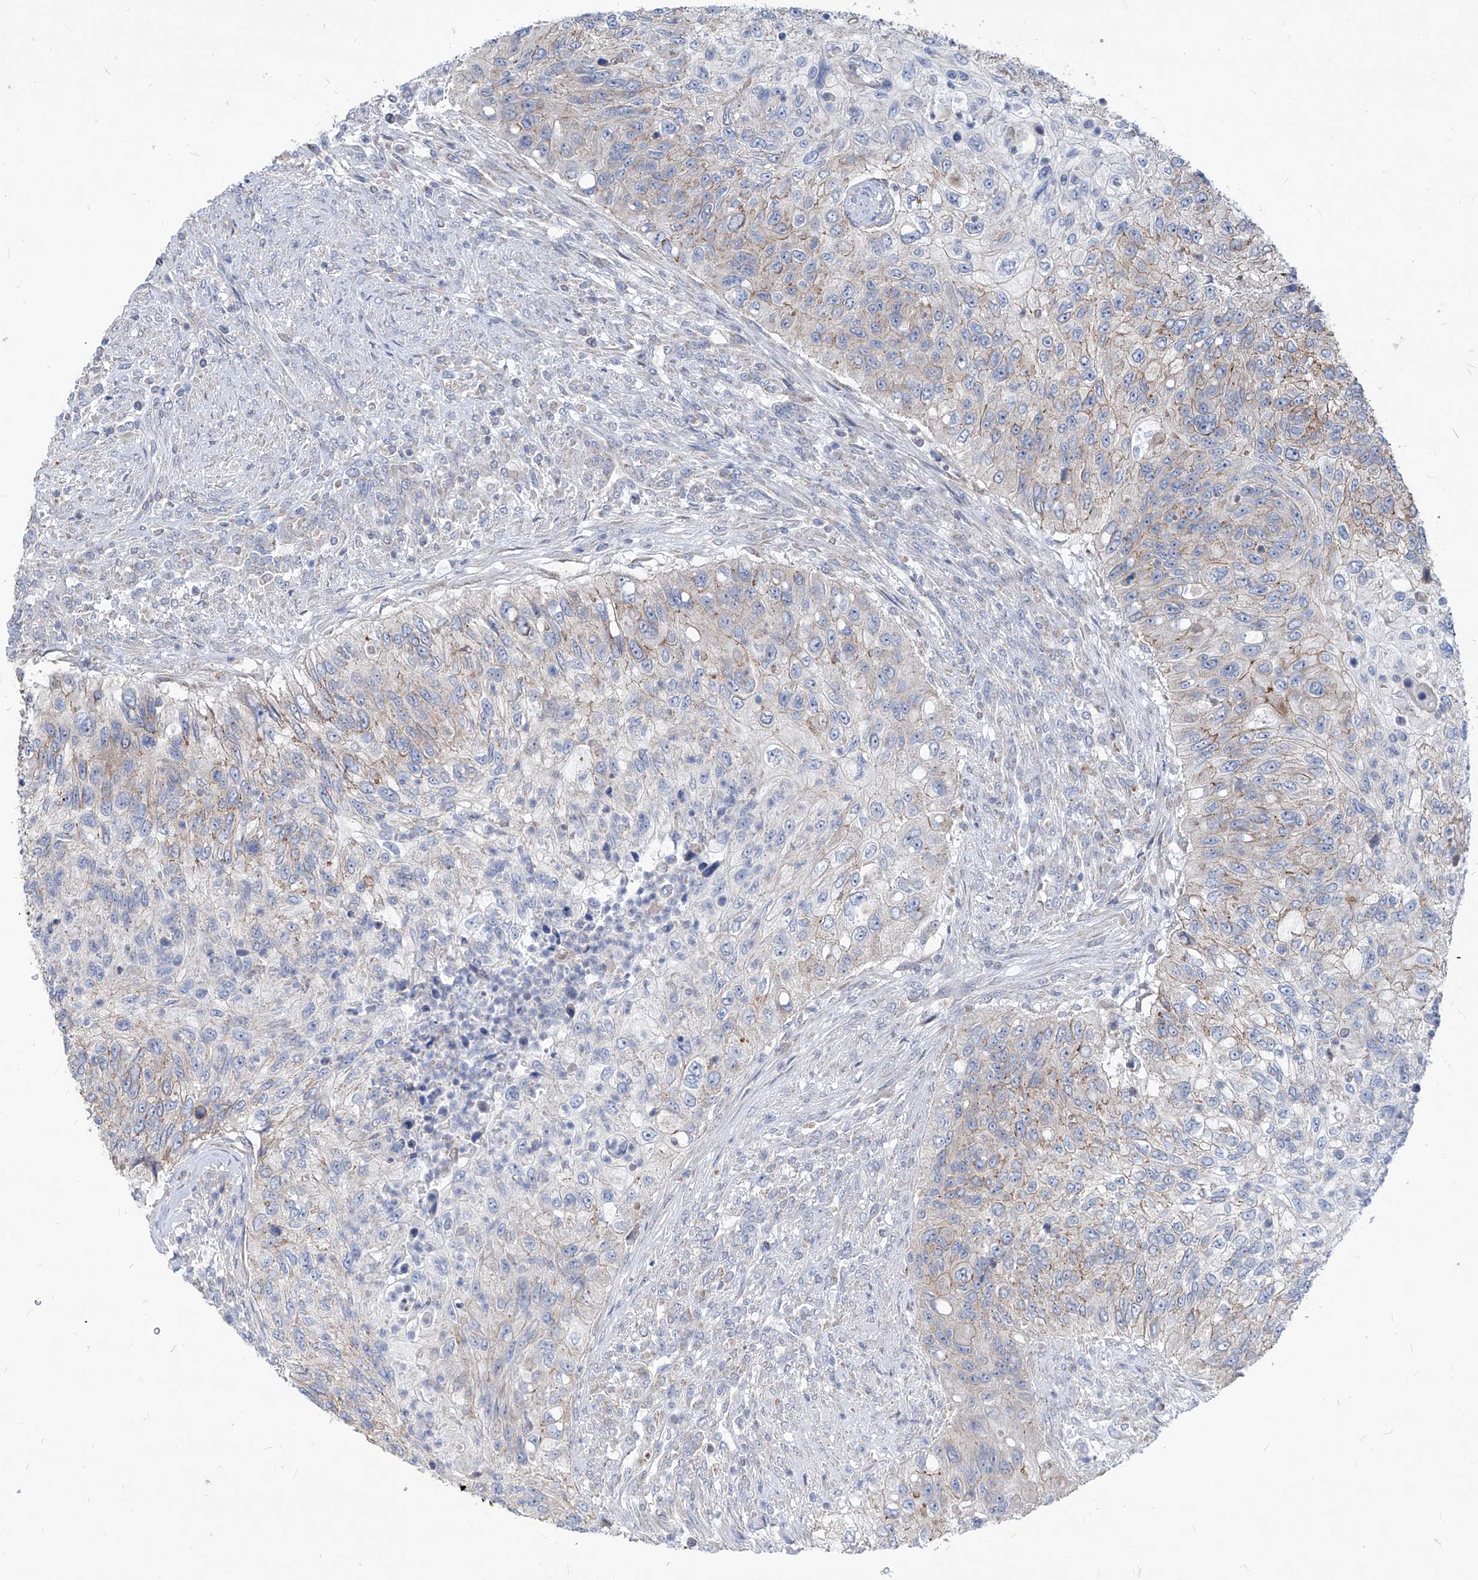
{"staining": {"intensity": "weak", "quantity": "25%-75%", "location": "cytoplasmic/membranous"}, "tissue": "urothelial cancer", "cell_type": "Tumor cells", "image_type": "cancer", "snomed": [{"axis": "morphology", "description": "Urothelial carcinoma, High grade"}, {"axis": "topography", "description": "Urinary bladder"}], "caption": "IHC of human urothelial cancer shows low levels of weak cytoplasmic/membranous positivity in about 25%-75% of tumor cells.", "gene": "AGPS", "patient": {"sex": "female", "age": 60}}